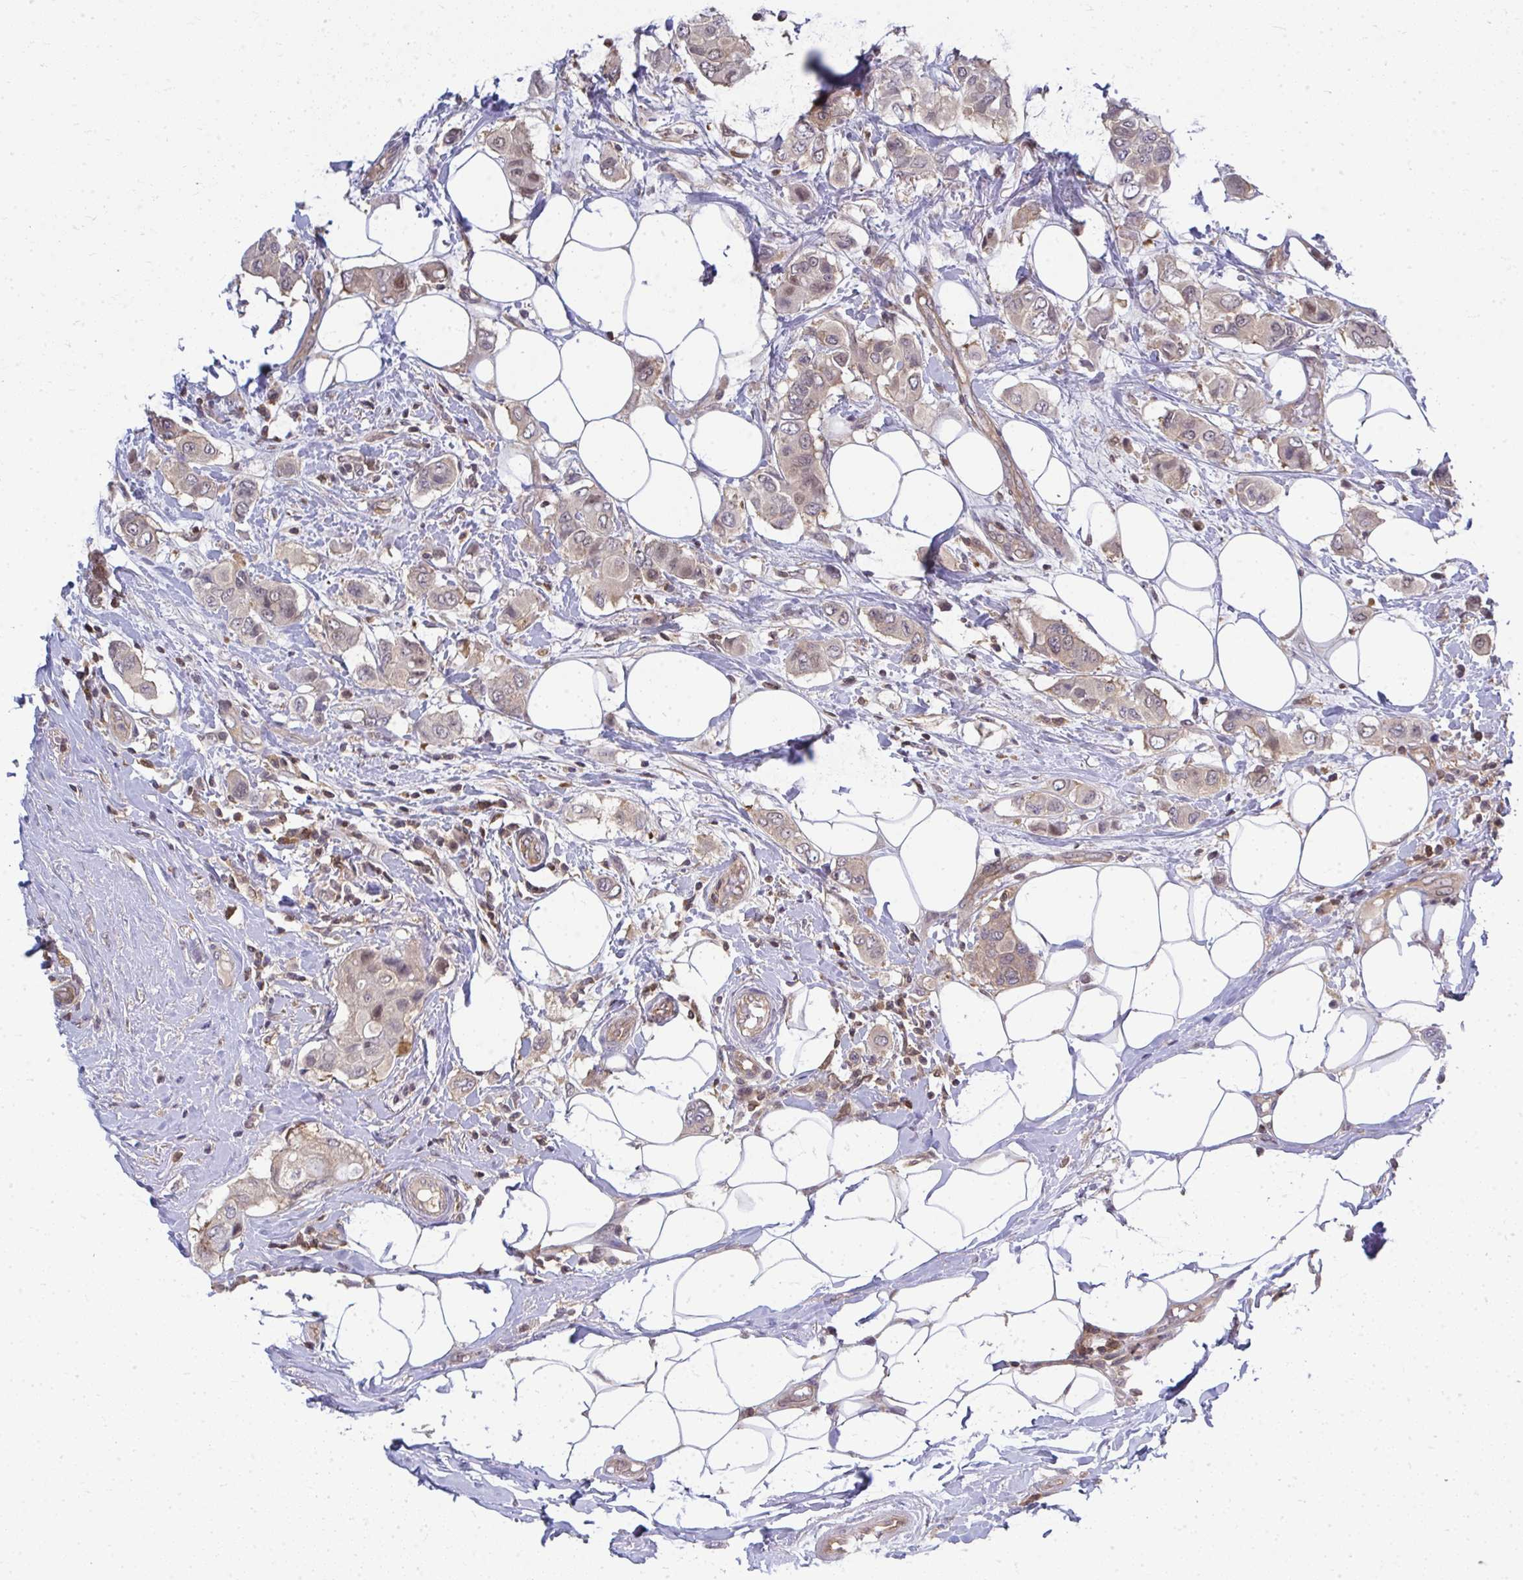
{"staining": {"intensity": "weak", "quantity": "<25%", "location": "cytoplasmic/membranous"}, "tissue": "breast cancer", "cell_type": "Tumor cells", "image_type": "cancer", "snomed": [{"axis": "morphology", "description": "Lobular carcinoma"}, {"axis": "topography", "description": "Breast"}], "caption": "This is an immunohistochemistry micrograph of lobular carcinoma (breast). There is no expression in tumor cells.", "gene": "HDHD2", "patient": {"sex": "female", "age": 51}}